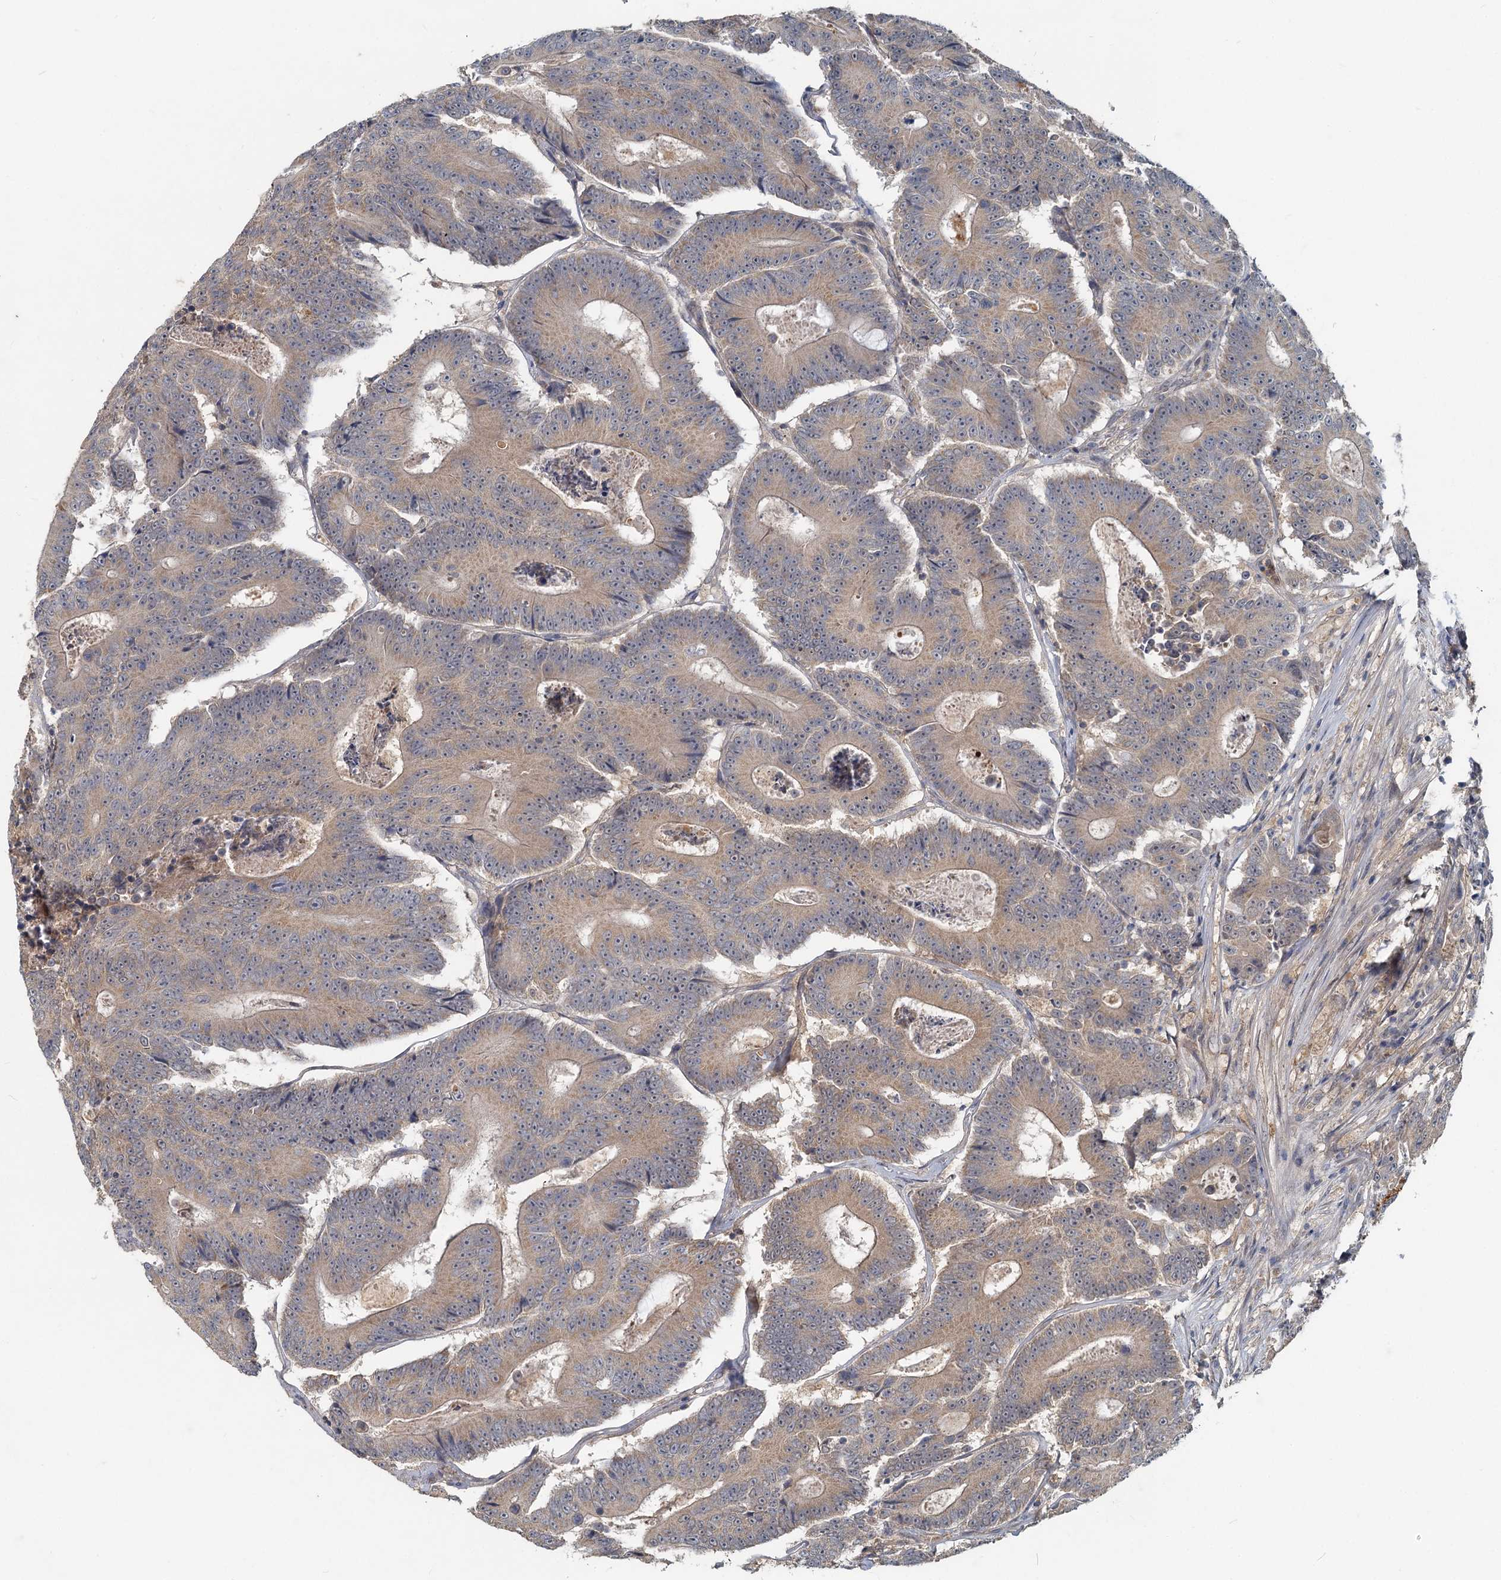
{"staining": {"intensity": "weak", "quantity": ">75%", "location": "cytoplasmic/membranous"}, "tissue": "colorectal cancer", "cell_type": "Tumor cells", "image_type": "cancer", "snomed": [{"axis": "morphology", "description": "Adenocarcinoma, NOS"}, {"axis": "topography", "description": "Colon"}], "caption": "Colorectal cancer stained for a protein (brown) displays weak cytoplasmic/membranous positive expression in about >75% of tumor cells.", "gene": "HERC3", "patient": {"sex": "male", "age": 83}}